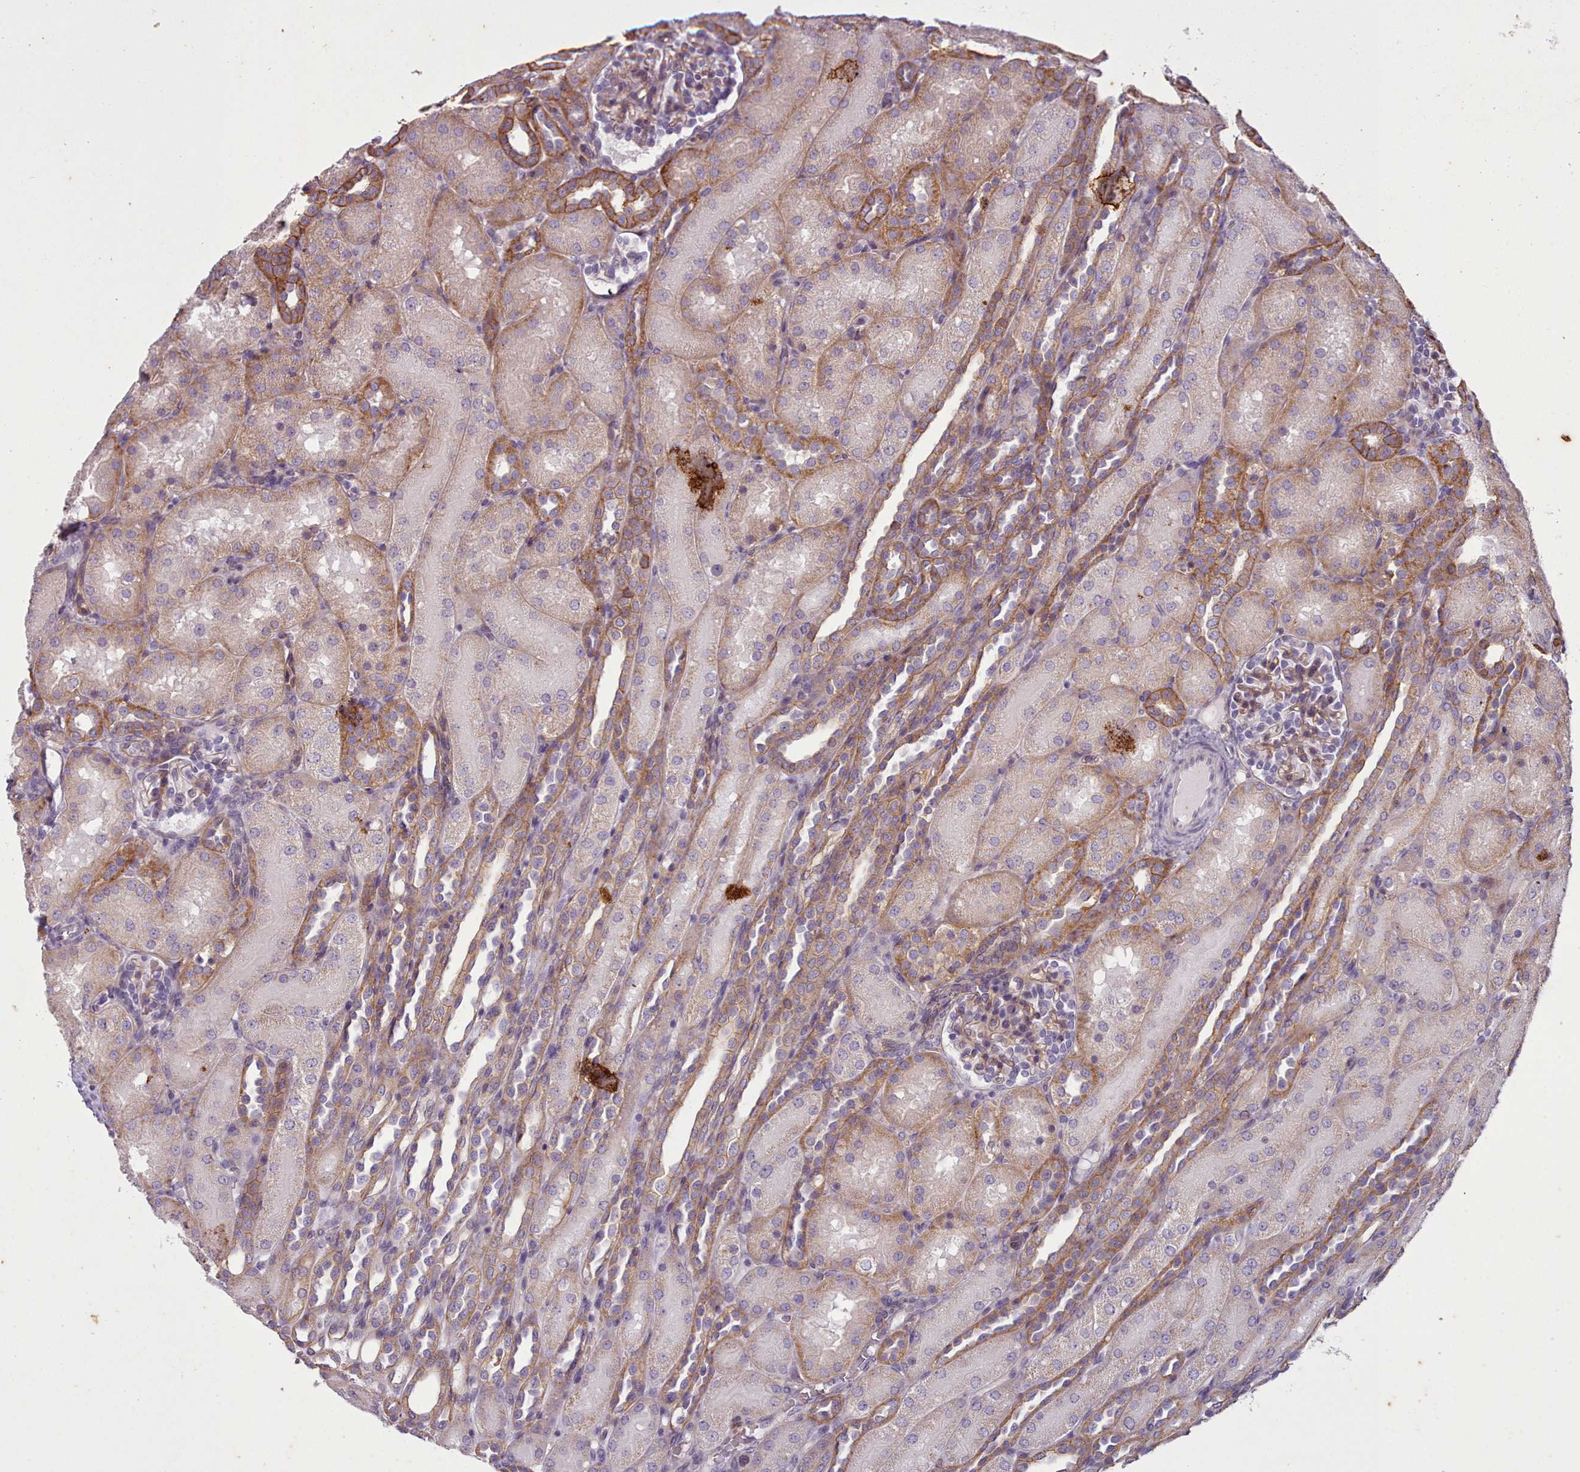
{"staining": {"intensity": "weak", "quantity": "<25%", "location": "cytoplasmic/membranous"}, "tissue": "kidney", "cell_type": "Cells in glomeruli", "image_type": "normal", "snomed": [{"axis": "morphology", "description": "Normal tissue, NOS"}, {"axis": "topography", "description": "Kidney"}], "caption": "A high-resolution micrograph shows IHC staining of unremarkable kidney, which reveals no significant expression in cells in glomeruli.", "gene": "PLD4", "patient": {"sex": "male", "age": 1}}